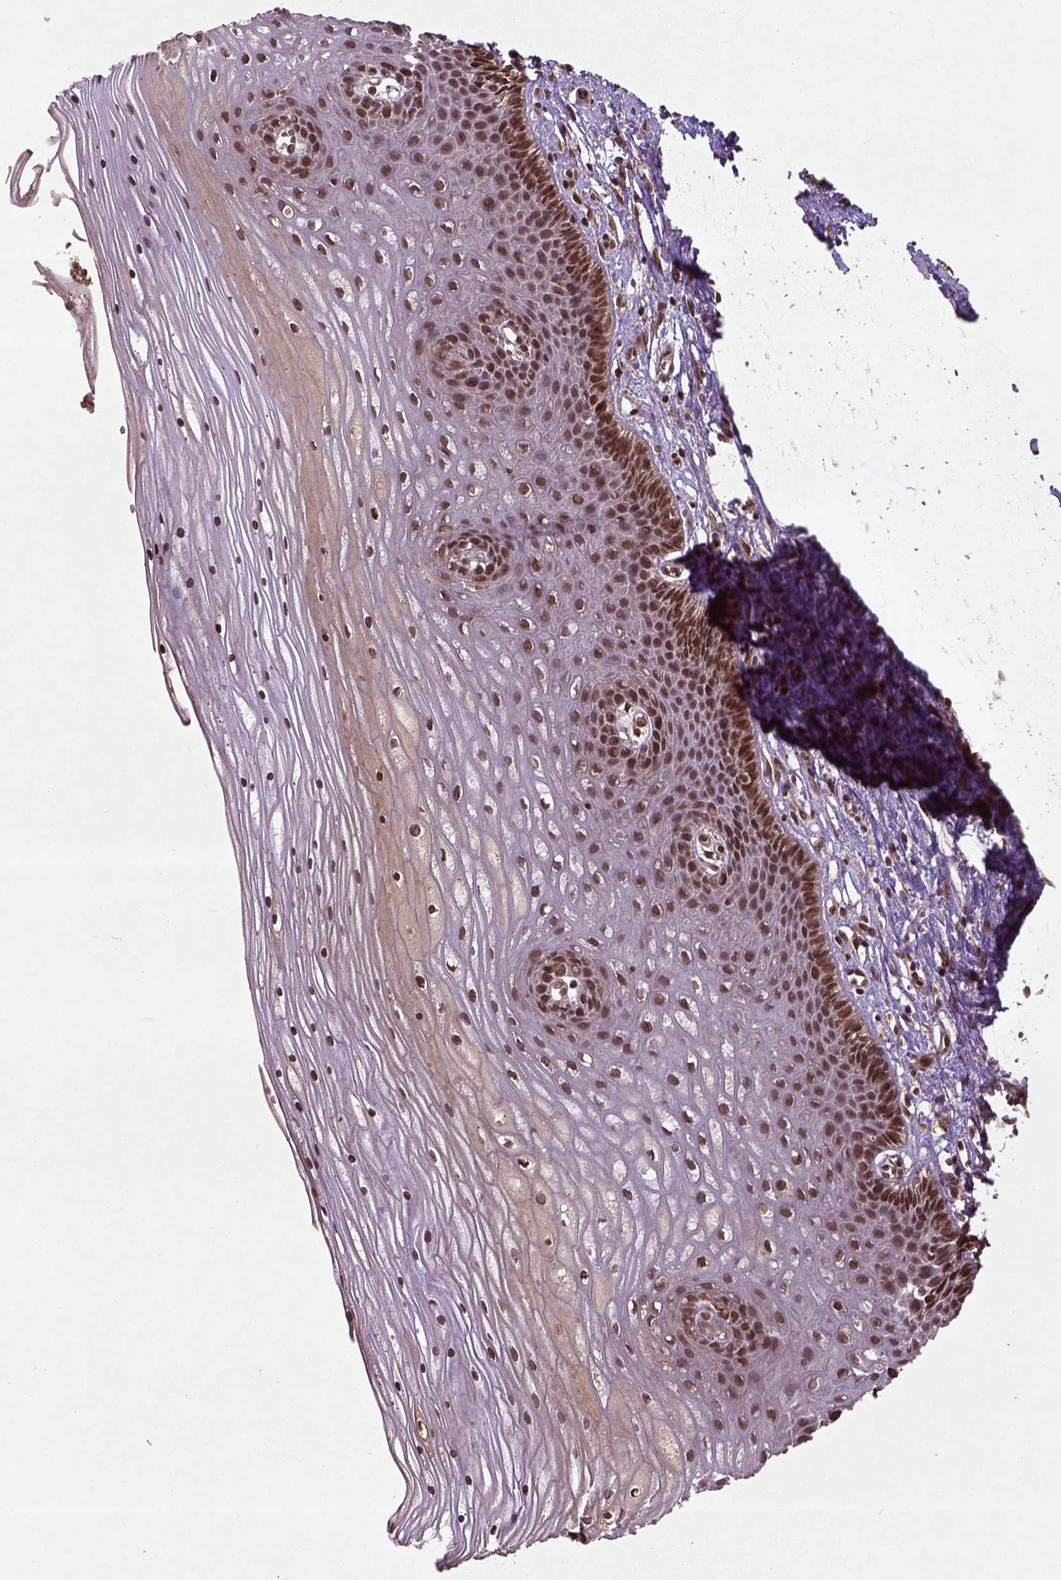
{"staining": {"intensity": "strong", "quantity": ">75%", "location": "nuclear"}, "tissue": "cervix", "cell_type": "Glandular cells", "image_type": "normal", "snomed": [{"axis": "morphology", "description": "Normal tissue, NOS"}, {"axis": "topography", "description": "Cervix"}], "caption": "Unremarkable cervix displays strong nuclear expression in about >75% of glandular cells, visualized by immunohistochemistry. Using DAB (brown) and hematoxylin (blue) stains, captured at high magnification using brightfield microscopy.", "gene": "BANF1", "patient": {"sex": "female", "age": 35}}